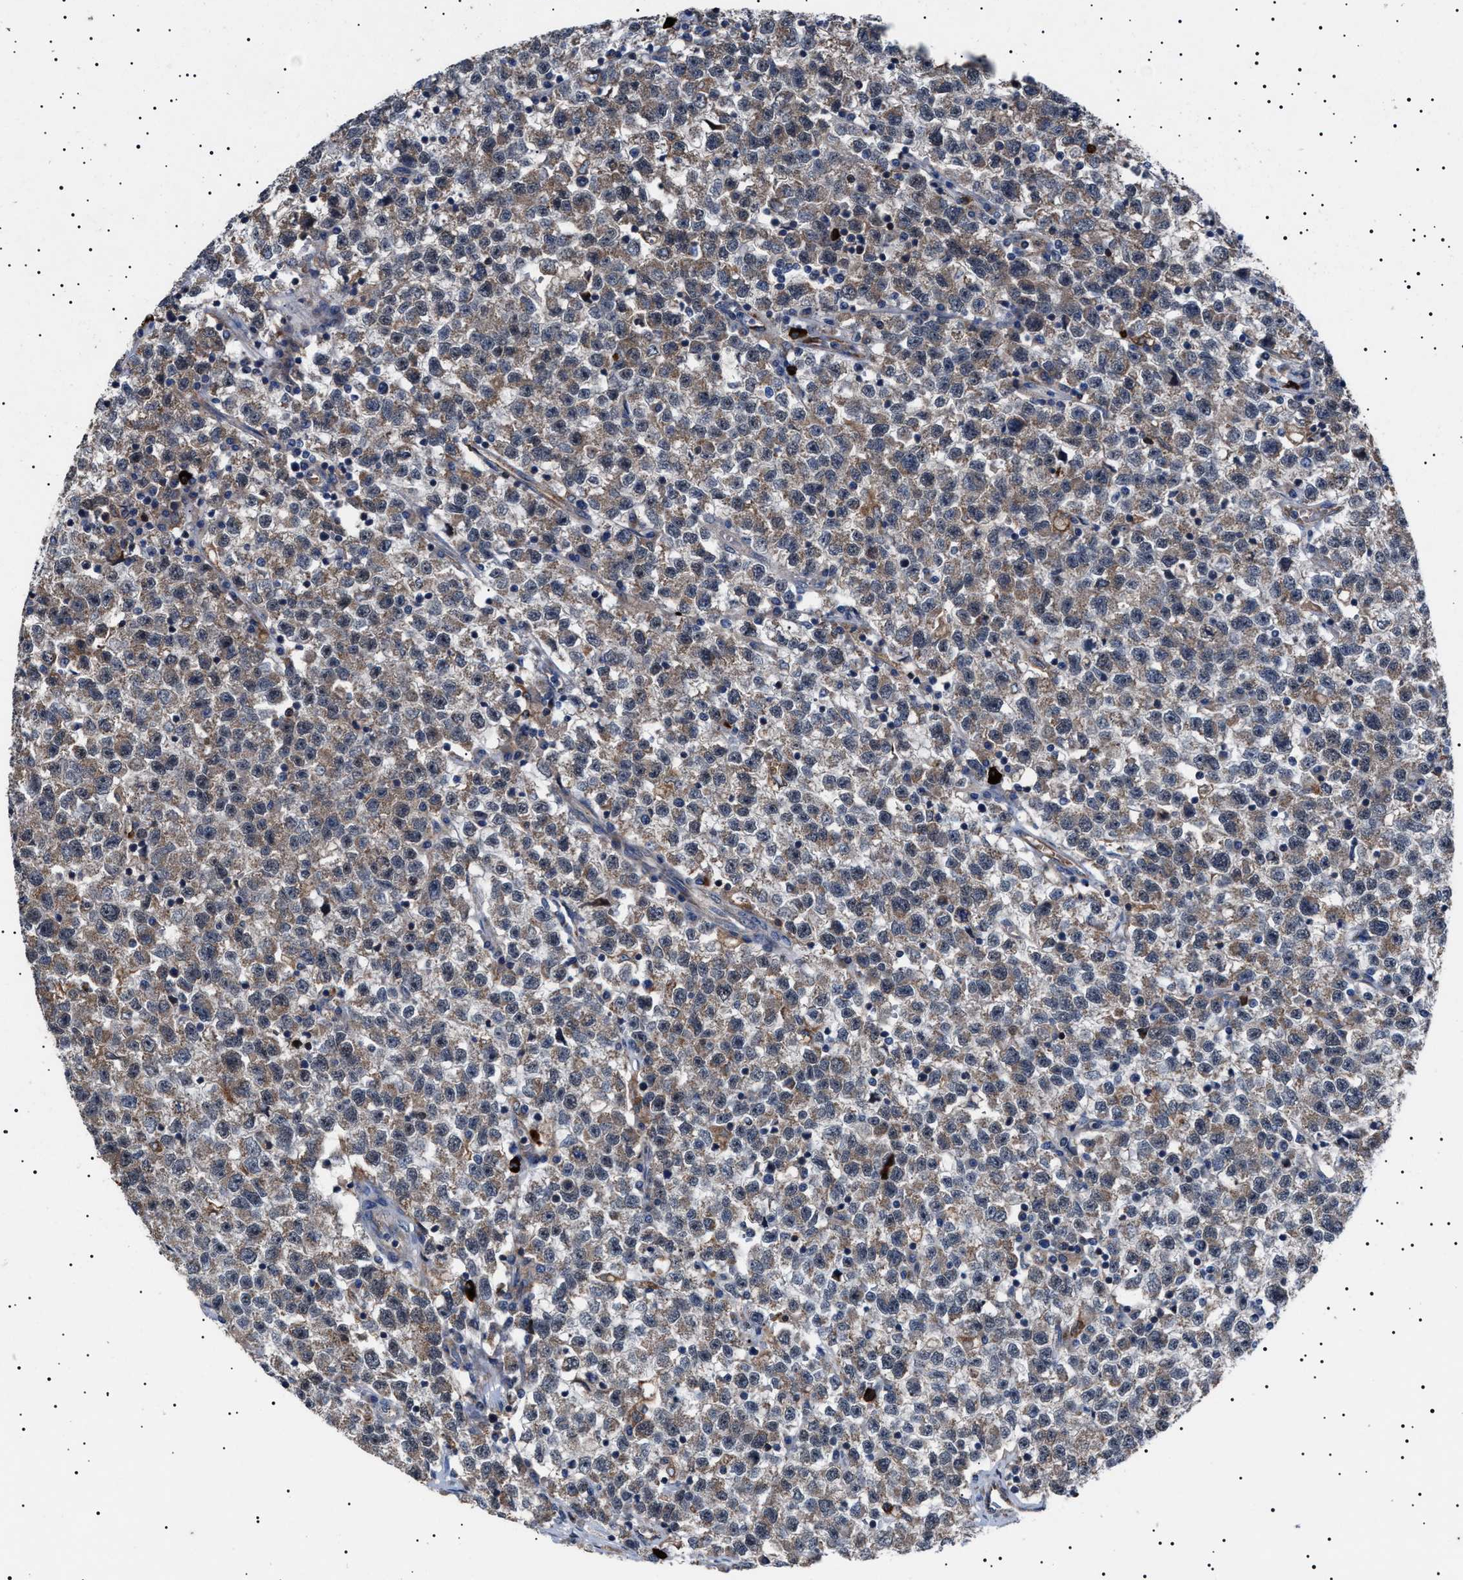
{"staining": {"intensity": "weak", "quantity": ">75%", "location": "cytoplasmic/membranous"}, "tissue": "testis cancer", "cell_type": "Tumor cells", "image_type": "cancer", "snomed": [{"axis": "morphology", "description": "Seminoma, NOS"}, {"axis": "topography", "description": "Testis"}], "caption": "Tumor cells demonstrate low levels of weak cytoplasmic/membranous positivity in about >75% of cells in human testis cancer (seminoma).", "gene": "PTRH1", "patient": {"sex": "male", "age": 22}}